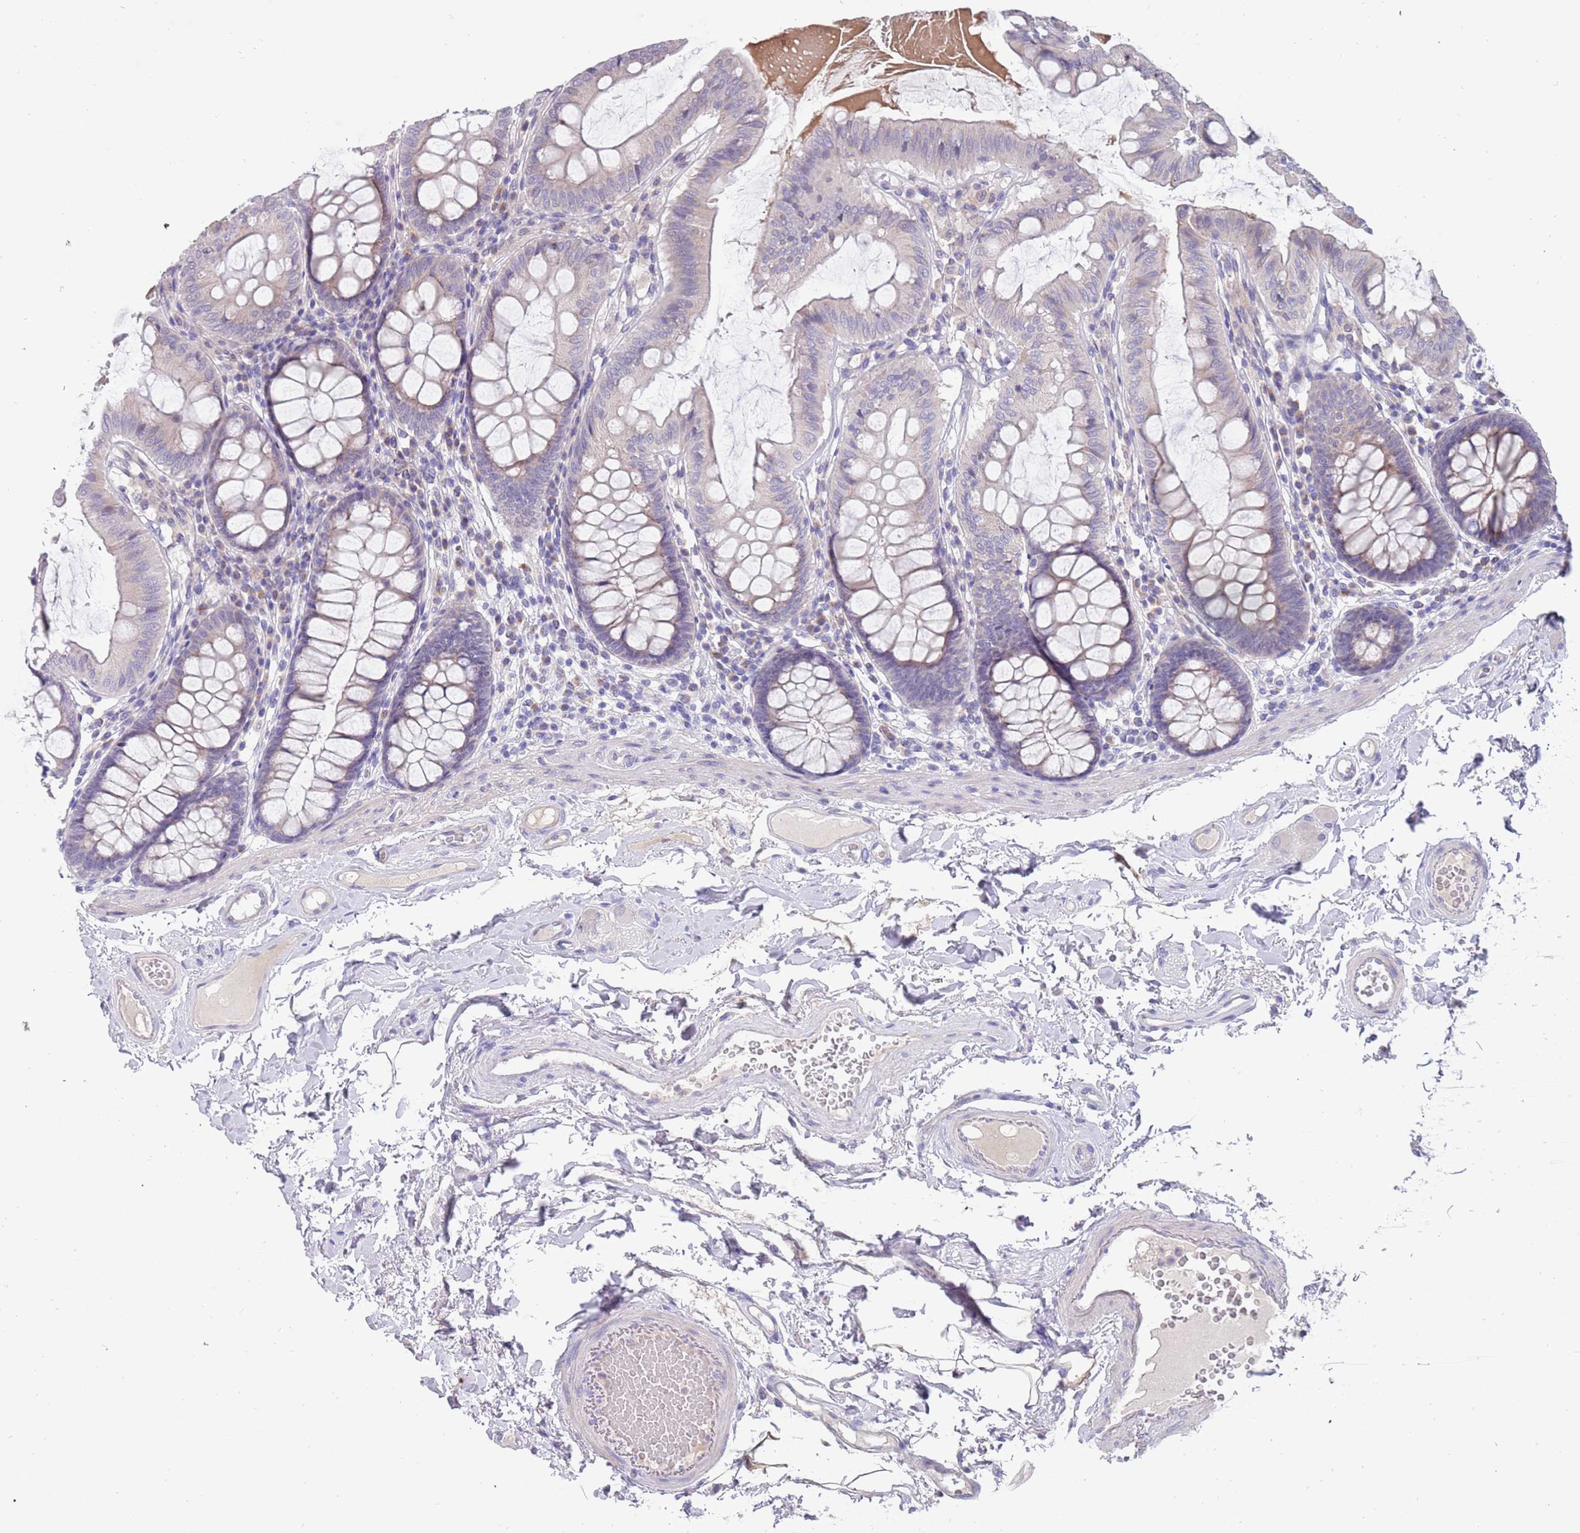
{"staining": {"intensity": "negative", "quantity": "none", "location": "none"}, "tissue": "colon", "cell_type": "Endothelial cells", "image_type": "normal", "snomed": [{"axis": "morphology", "description": "Normal tissue, NOS"}, {"axis": "topography", "description": "Colon"}], "caption": "Endothelial cells show no significant protein expression in normal colon. (DAB (3,3'-diaminobenzidine) immunohistochemistry visualized using brightfield microscopy, high magnification).", "gene": "ZNF746", "patient": {"sex": "male", "age": 84}}